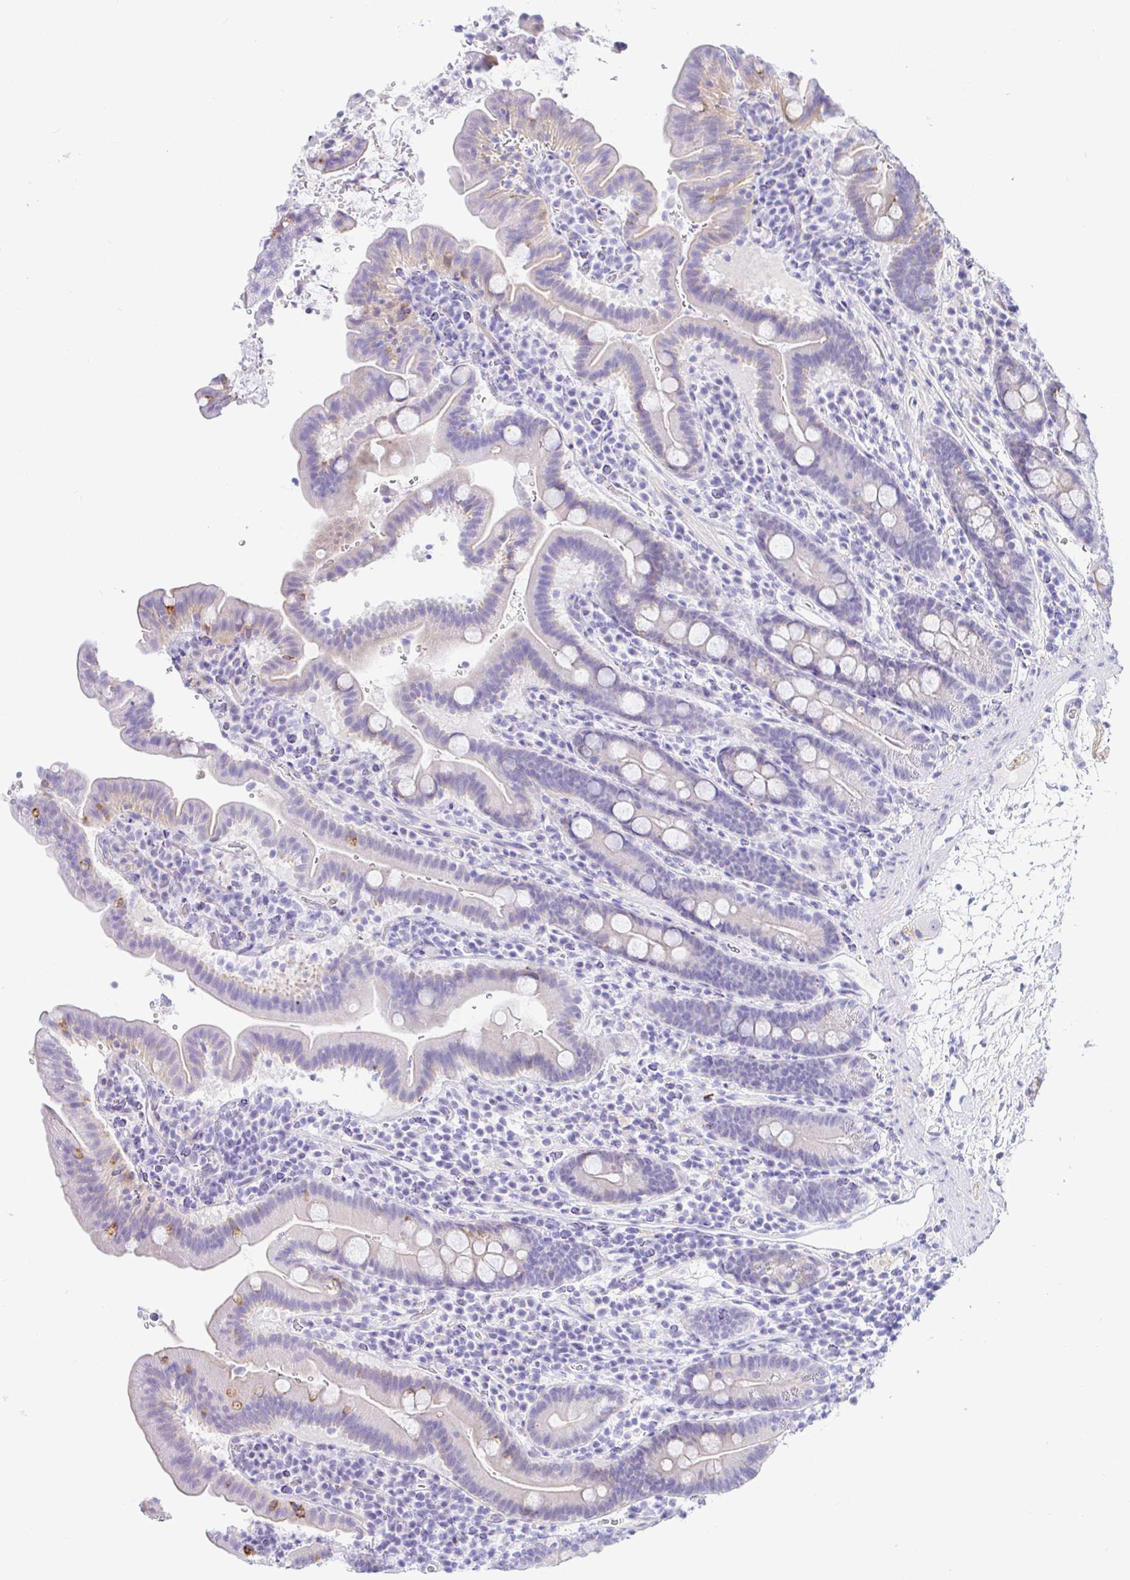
{"staining": {"intensity": "moderate", "quantity": "<25%", "location": "cytoplasmic/membranous"}, "tissue": "small intestine", "cell_type": "Glandular cells", "image_type": "normal", "snomed": [{"axis": "morphology", "description": "Normal tissue, NOS"}, {"axis": "topography", "description": "Small intestine"}], "caption": "Moderate cytoplasmic/membranous positivity for a protein is present in approximately <25% of glandular cells of benign small intestine using immunohistochemistry (IHC).", "gene": "PINLYP", "patient": {"sex": "male", "age": 26}}